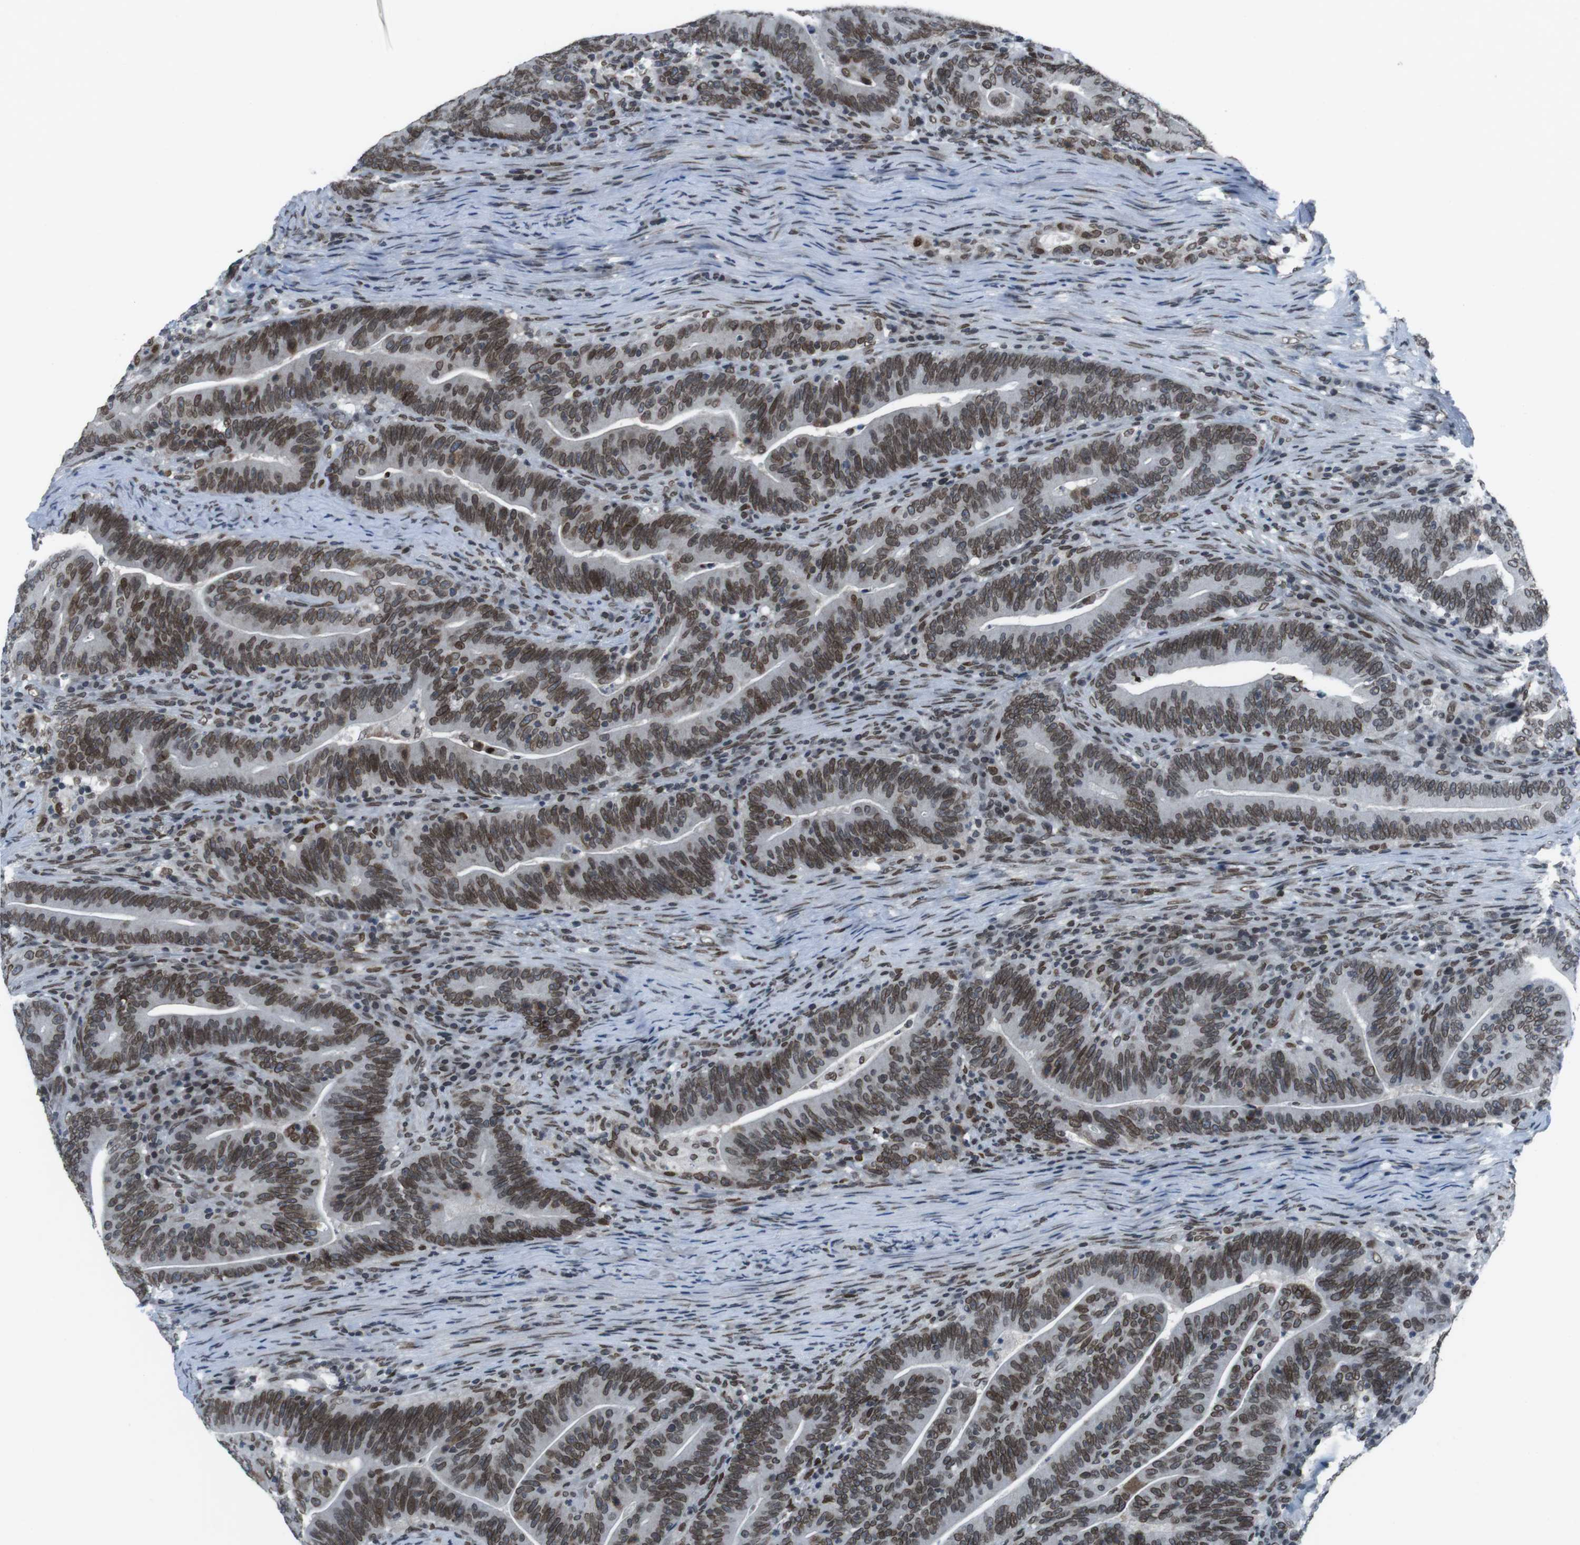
{"staining": {"intensity": "moderate", "quantity": ">75%", "location": "cytoplasmic/membranous,nuclear"}, "tissue": "colorectal cancer", "cell_type": "Tumor cells", "image_type": "cancer", "snomed": [{"axis": "morphology", "description": "Normal tissue, NOS"}, {"axis": "morphology", "description": "Adenocarcinoma, NOS"}, {"axis": "topography", "description": "Colon"}], "caption": "Moderate cytoplasmic/membranous and nuclear staining for a protein is appreciated in approximately >75% of tumor cells of colorectal cancer (adenocarcinoma) using immunohistochemistry.", "gene": "MAD1L1", "patient": {"sex": "female", "age": 66}}